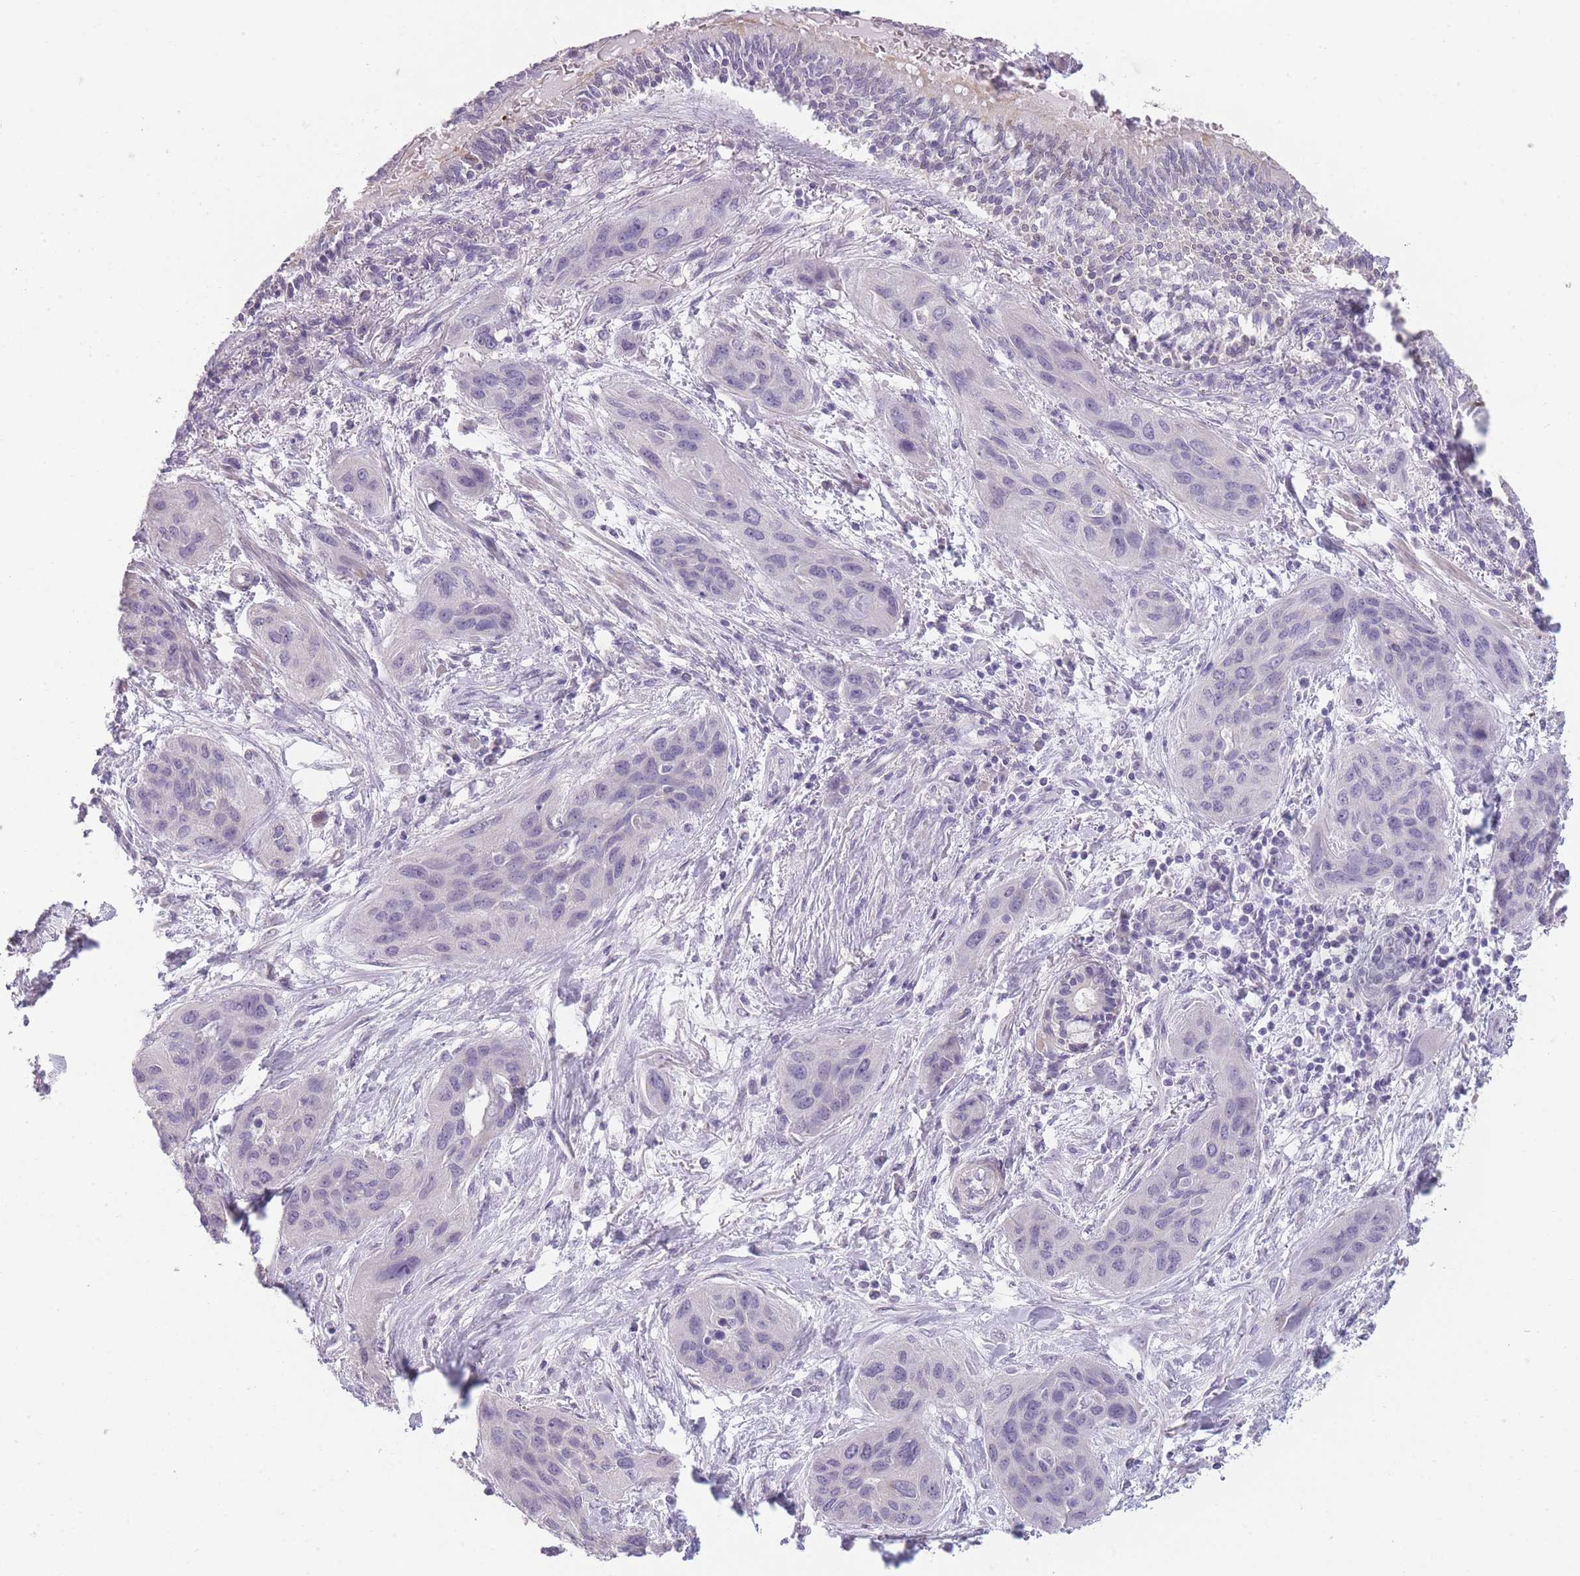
{"staining": {"intensity": "negative", "quantity": "none", "location": "none"}, "tissue": "lung cancer", "cell_type": "Tumor cells", "image_type": "cancer", "snomed": [{"axis": "morphology", "description": "Squamous cell carcinoma, NOS"}, {"axis": "topography", "description": "Lung"}], "caption": "High magnification brightfield microscopy of squamous cell carcinoma (lung) stained with DAB (3,3'-diaminobenzidine) (brown) and counterstained with hematoxylin (blue): tumor cells show no significant staining.", "gene": "TMEM236", "patient": {"sex": "female", "age": 70}}